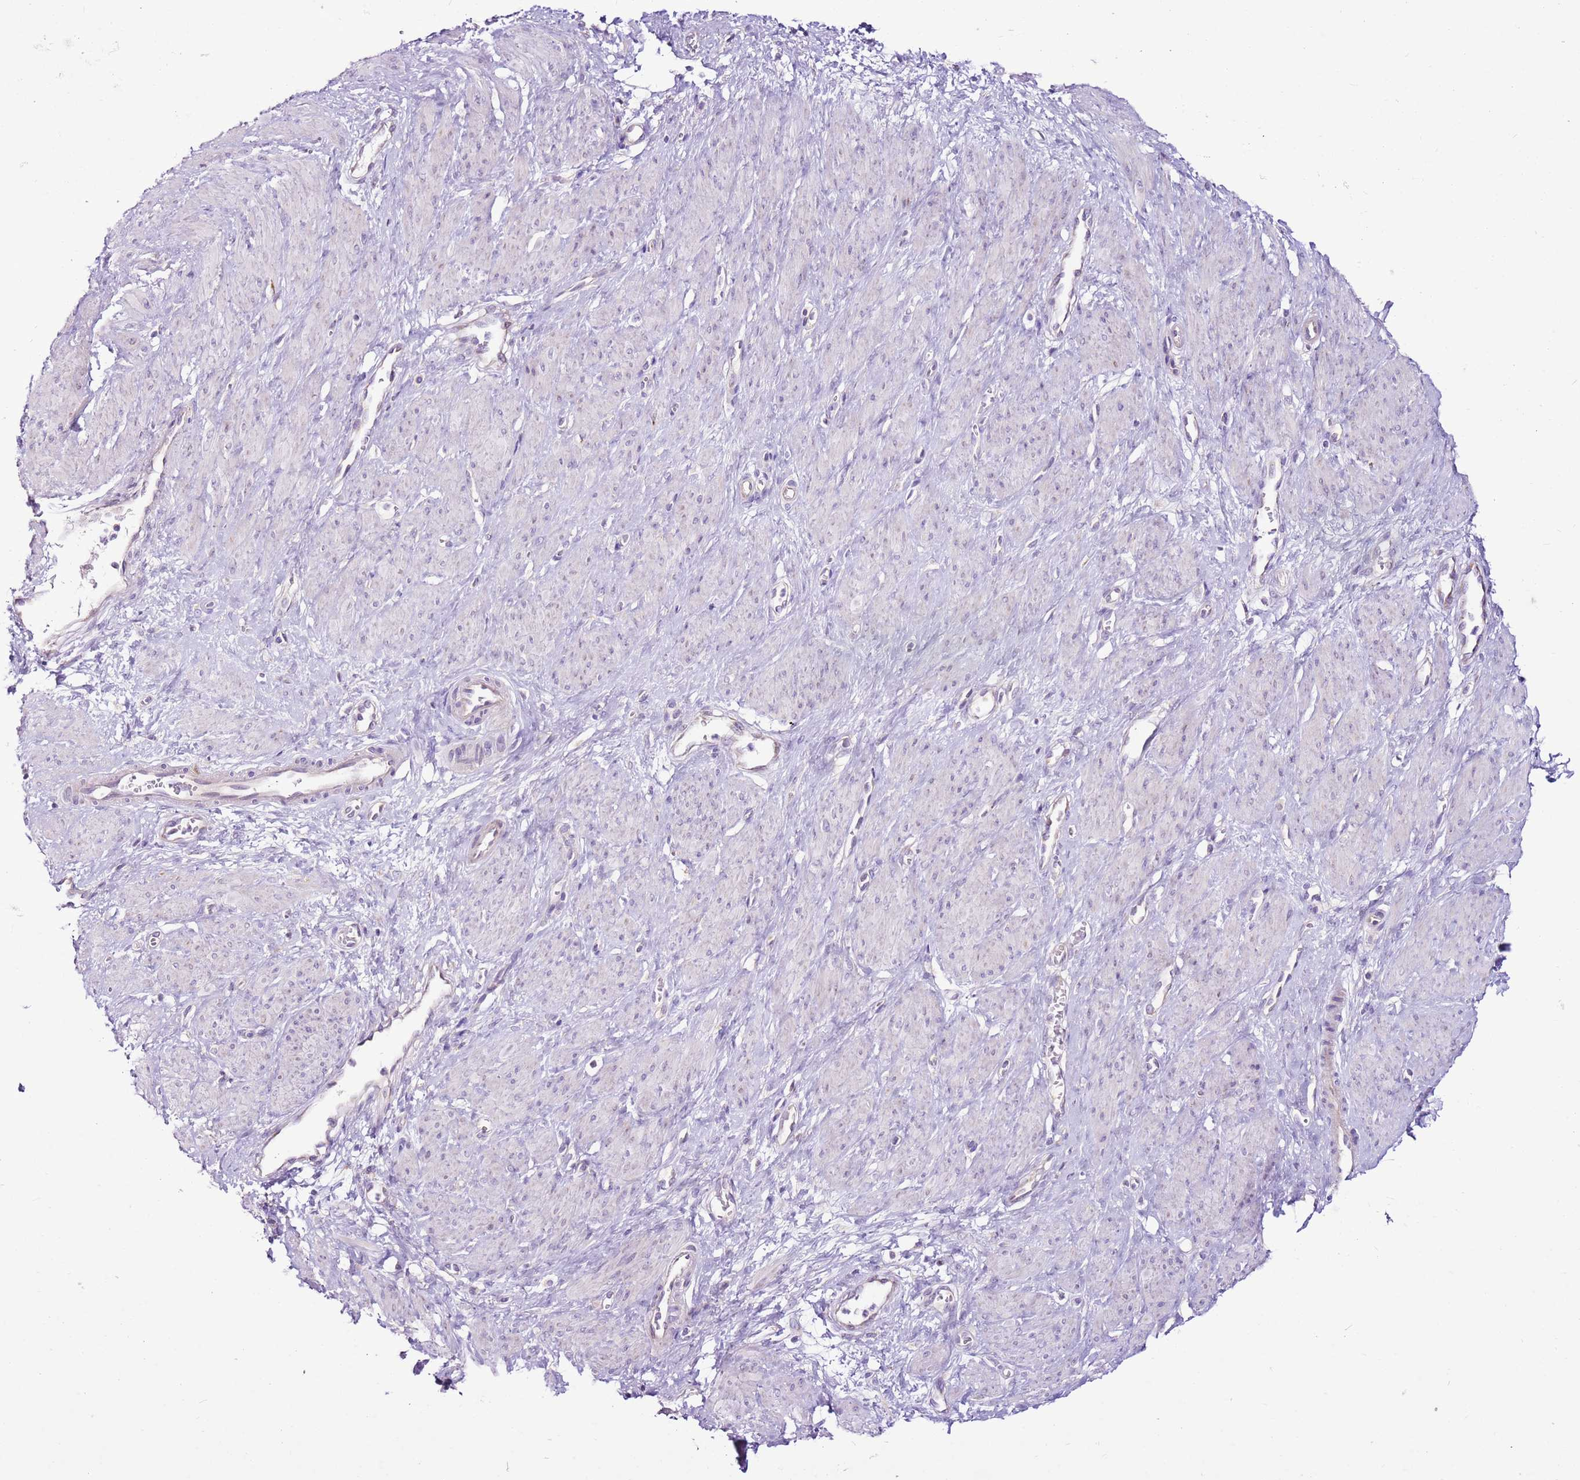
{"staining": {"intensity": "negative", "quantity": "none", "location": "none"}, "tissue": "smooth muscle", "cell_type": "Smooth muscle cells", "image_type": "normal", "snomed": [{"axis": "morphology", "description": "Normal tissue, NOS"}, {"axis": "topography", "description": "Smooth muscle"}, {"axis": "topography", "description": "Uterus"}], "caption": "High power microscopy histopathology image of an IHC photomicrograph of benign smooth muscle, revealing no significant positivity in smooth muscle cells.", "gene": "MRPL36", "patient": {"sex": "female", "age": 39}}